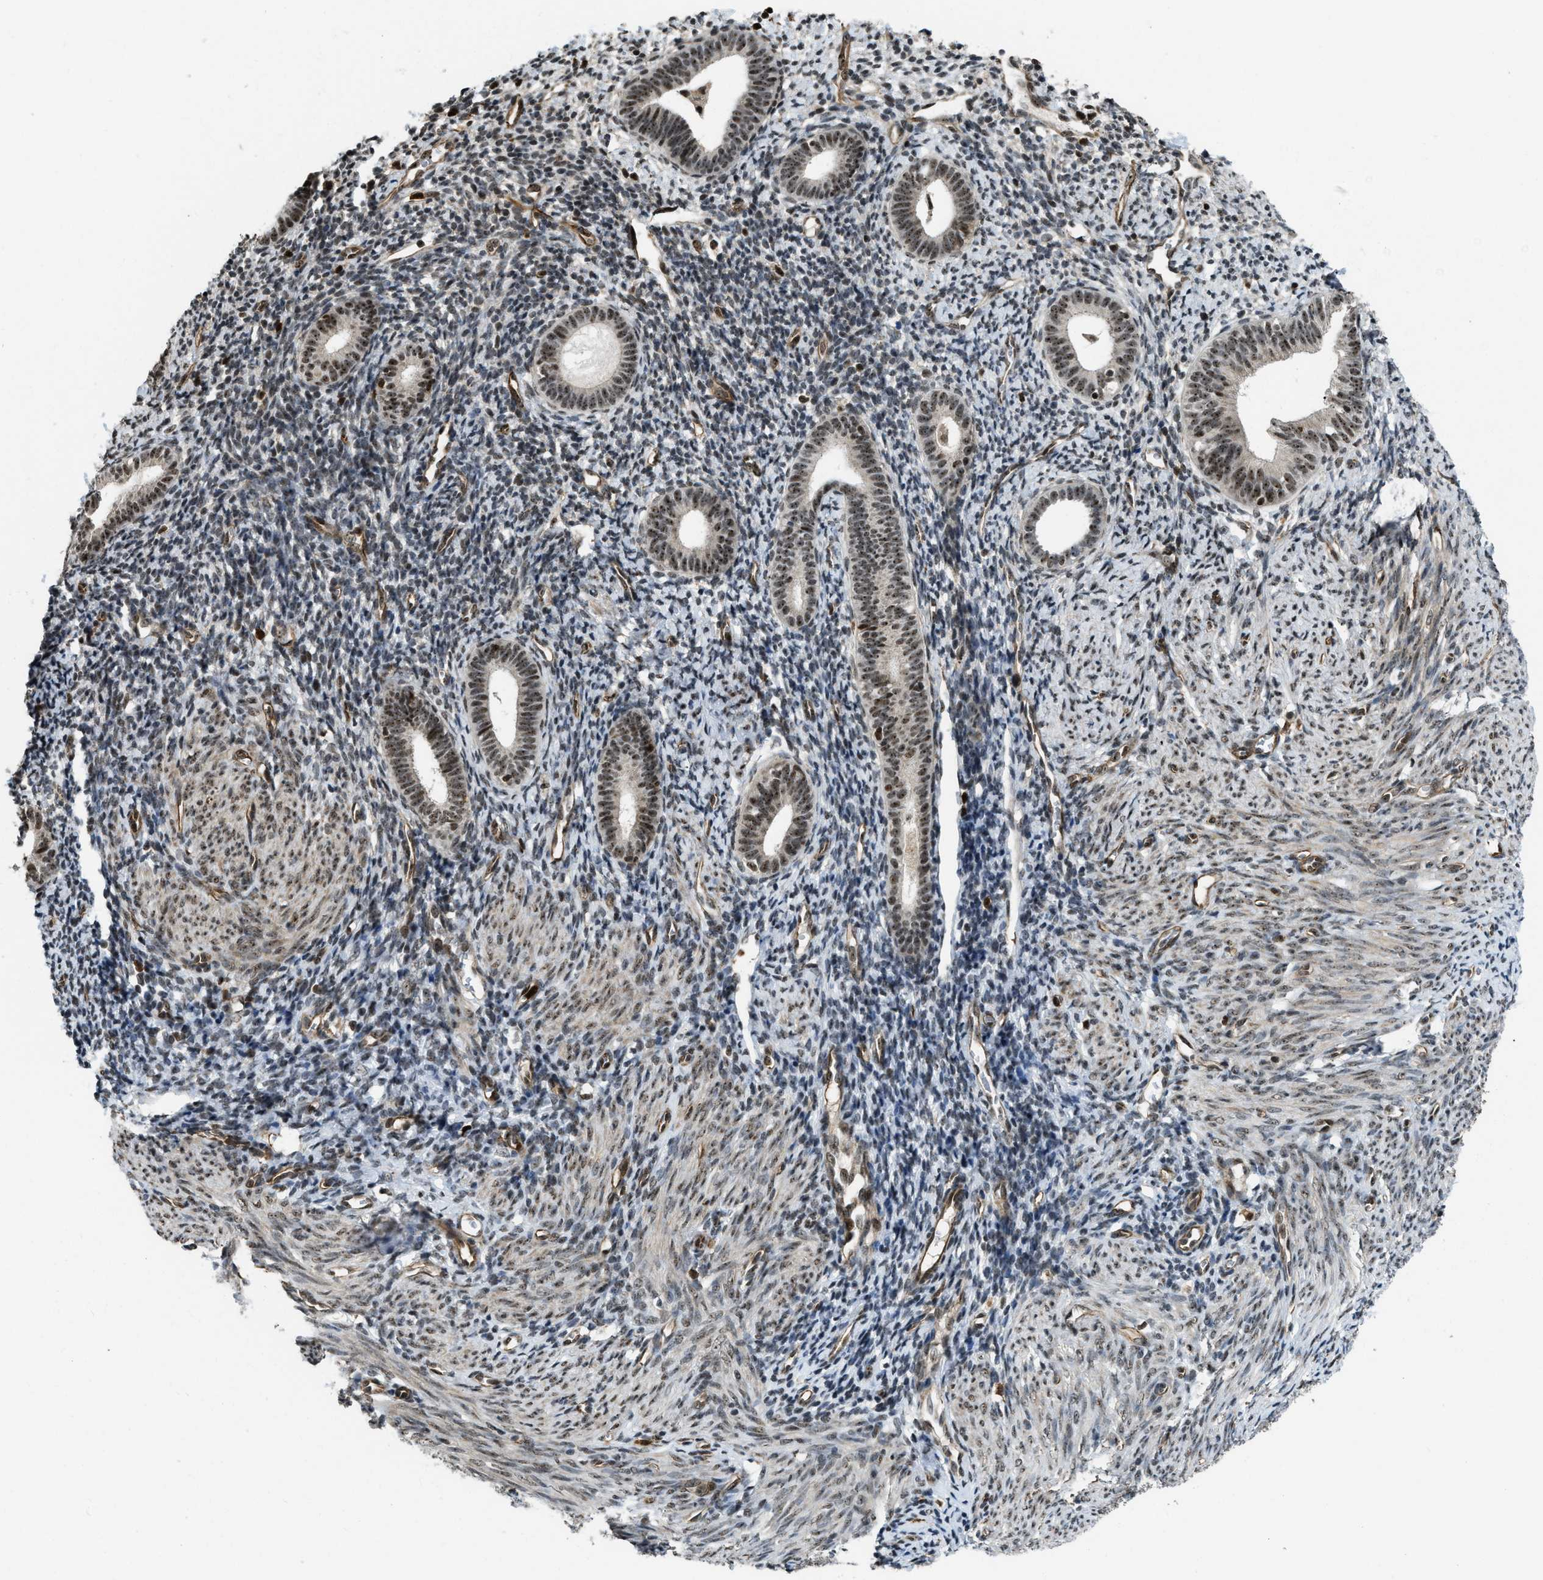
{"staining": {"intensity": "moderate", "quantity": "25%-75%", "location": "nuclear"}, "tissue": "endometrium", "cell_type": "Cells in endometrial stroma", "image_type": "normal", "snomed": [{"axis": "morphology", "description": "Normal tissue, NOS"}, {"axis": "morphology", "description": "Adenocarcinoma, NOS"}, {"axis": "topography", "description": "Endometrium"}], "caption": "The photomicrograph exhibits a brown stain indicating the presence of a protein in the nuclear of cells in endometrial stroma in endometrium. (DAB (3,3'-diaminobenzidine) IHC with brightfield microscopy, high magnification).", "gene": "E2F1", "patient": {"sex": "female", "age": 57}}